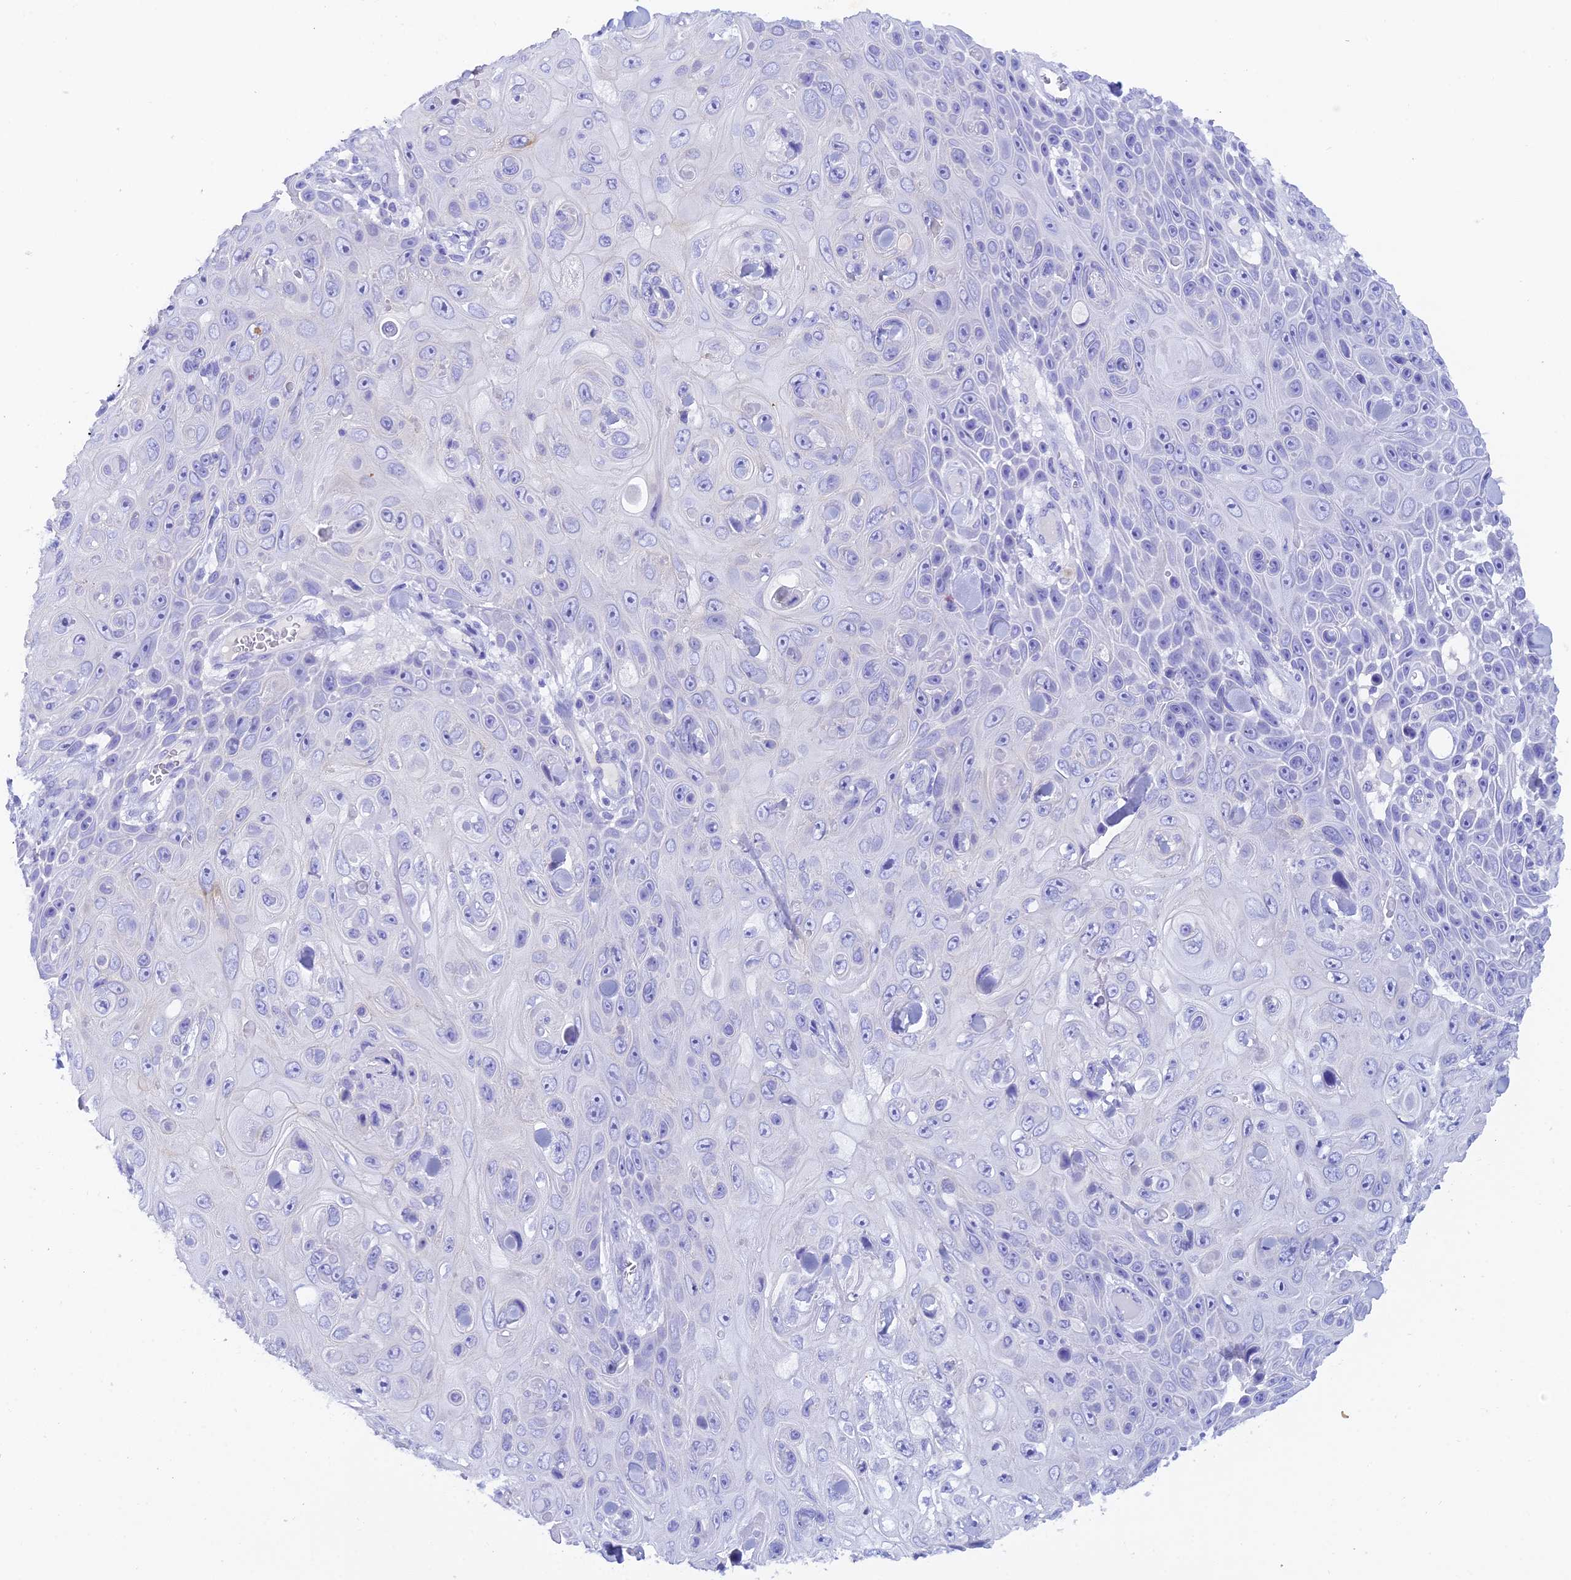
{"staining": {"intensity": "negative", "quantity": "none", "location": "none"}, "tissue": "skin cancer", "cell_type": "Tumor cells", "image_type": "cancer", "snomed": [{"axis": "morphology", "description": "Squamous cell carcinoma, NOS"}, {"axis": "topography", "description": "Skin"}], "caption": "IHC photomicrograph of neoplastic tissue: human skin cancer (squamous cell carcinoma) stained with DAB (3,3'-diaminobenzidine) demonstrates no significant protein positivity in tumor cells.", "gene": "REG1A", "patient": {"sex": "male", "age": 82}}